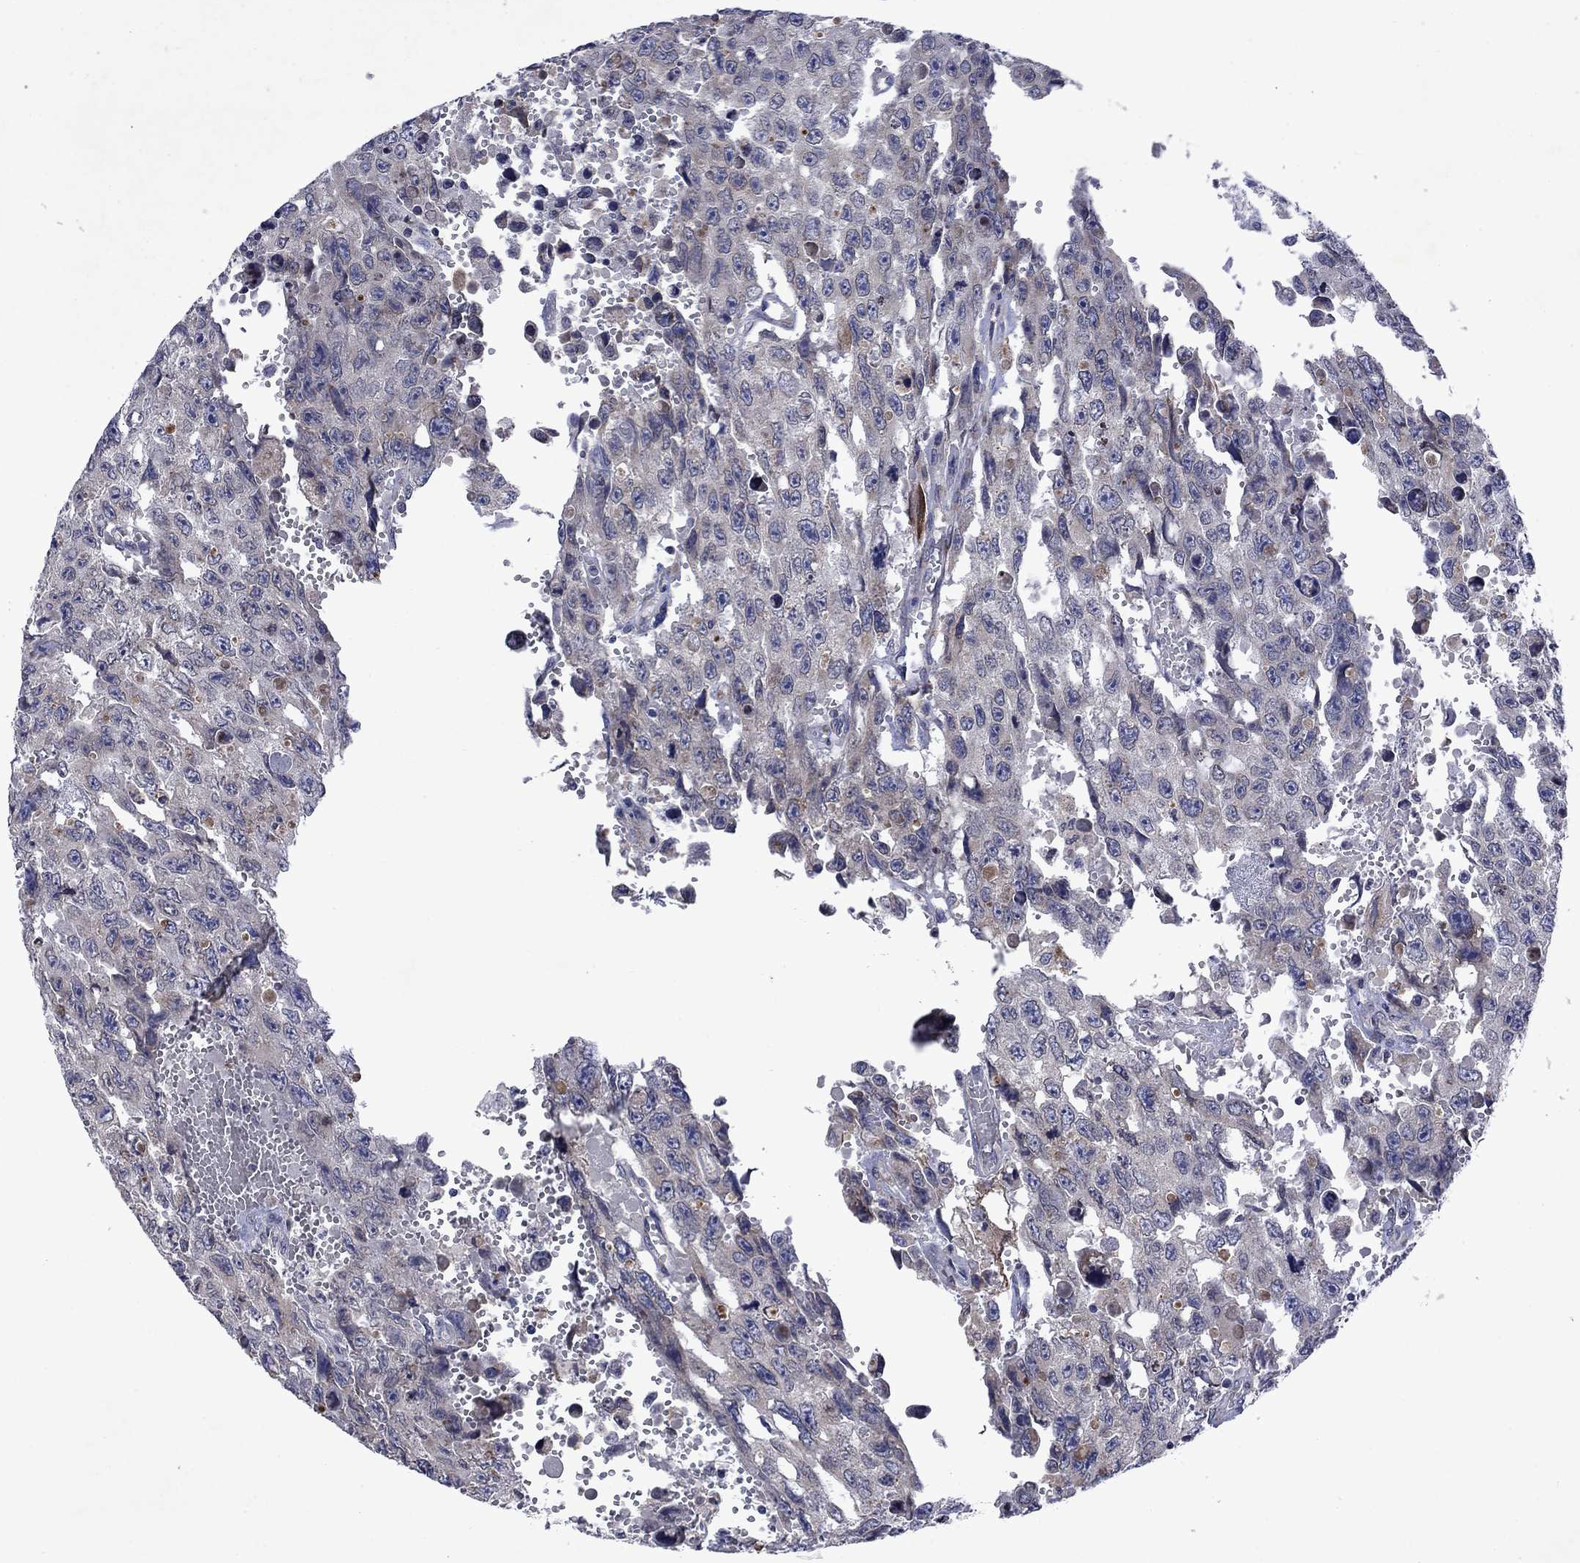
{"staining": {"intensity": "negative", "quantity": "none", "location": "none"}, "tissue": "testis cancer", "cell_type": "Tumor cells", "image_type": "cancer", "snomed": [{"axis": "morphology", "description": "Seminoma, NOS"}, {"axis": "topography", "description": "Testis"}], "caption": "Testis cancer (seminoma) was stained to show a protein in brown. There is no significant expression in tumor cells. (DAB immunohistochemistry (IHC), high magnification).", "gene": "TMEM97", "patient": {"sex": "male", "age": 26}}